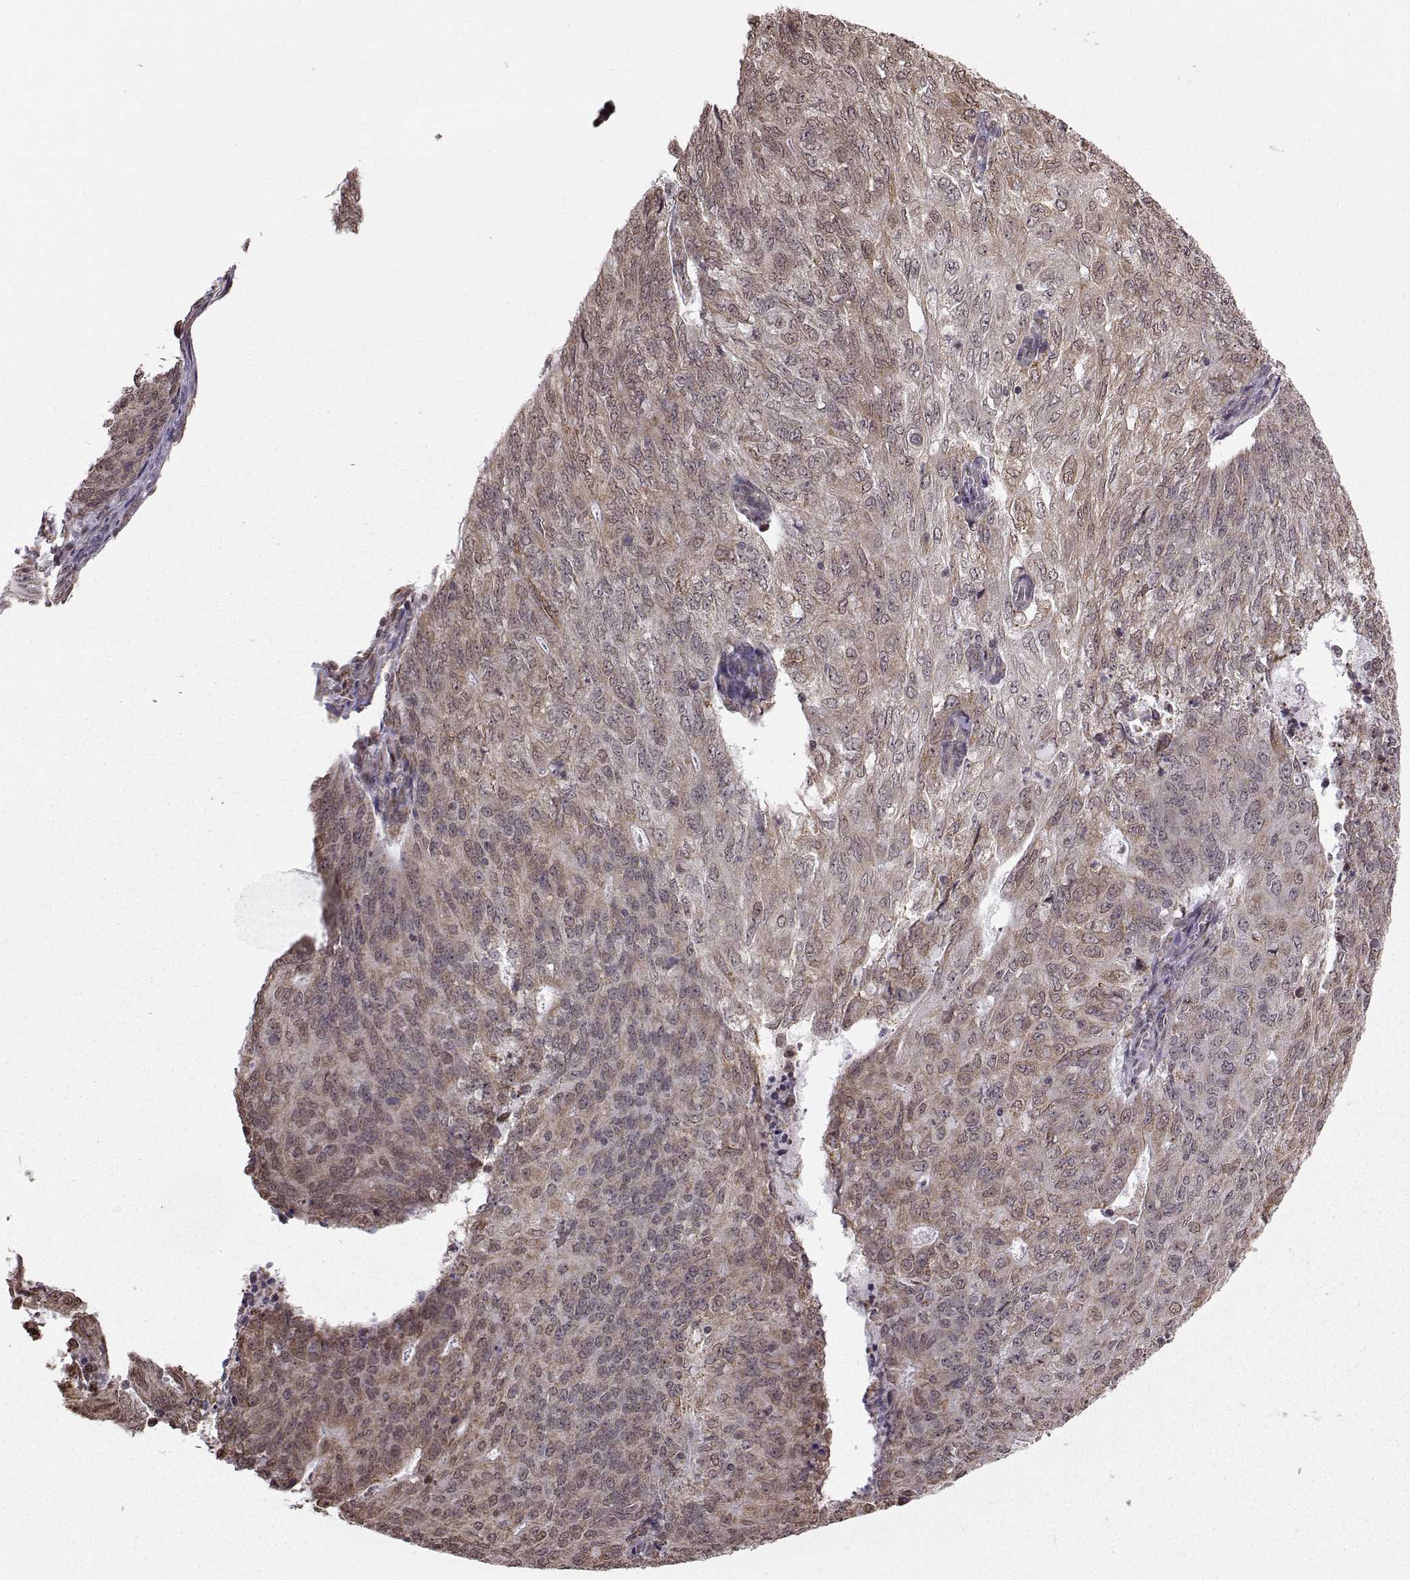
{"staining": {"intensity": "weak", "quantity": "25%-75%", "location": "cytoplasmic/membranous,nuclear"}, "tissue": "endometrial cancer", "cell_type": "Tumor cells", "image_type": "cancer", "snomed": [{"axis": "morphology", "description": "Adenocarcinoma, NOS"}, {"axis": "topography", "description": "Endometrium"}], "caption": "The micrograph reveals immunohistochemical staining of endometrial cancer. There is weak cytoplasmic/membranous and nuclear positivity is seen in approximately 25%-75% of tumor cells.", "gene": "EZH1", "patient": {"sex": "female", "age": 82}}